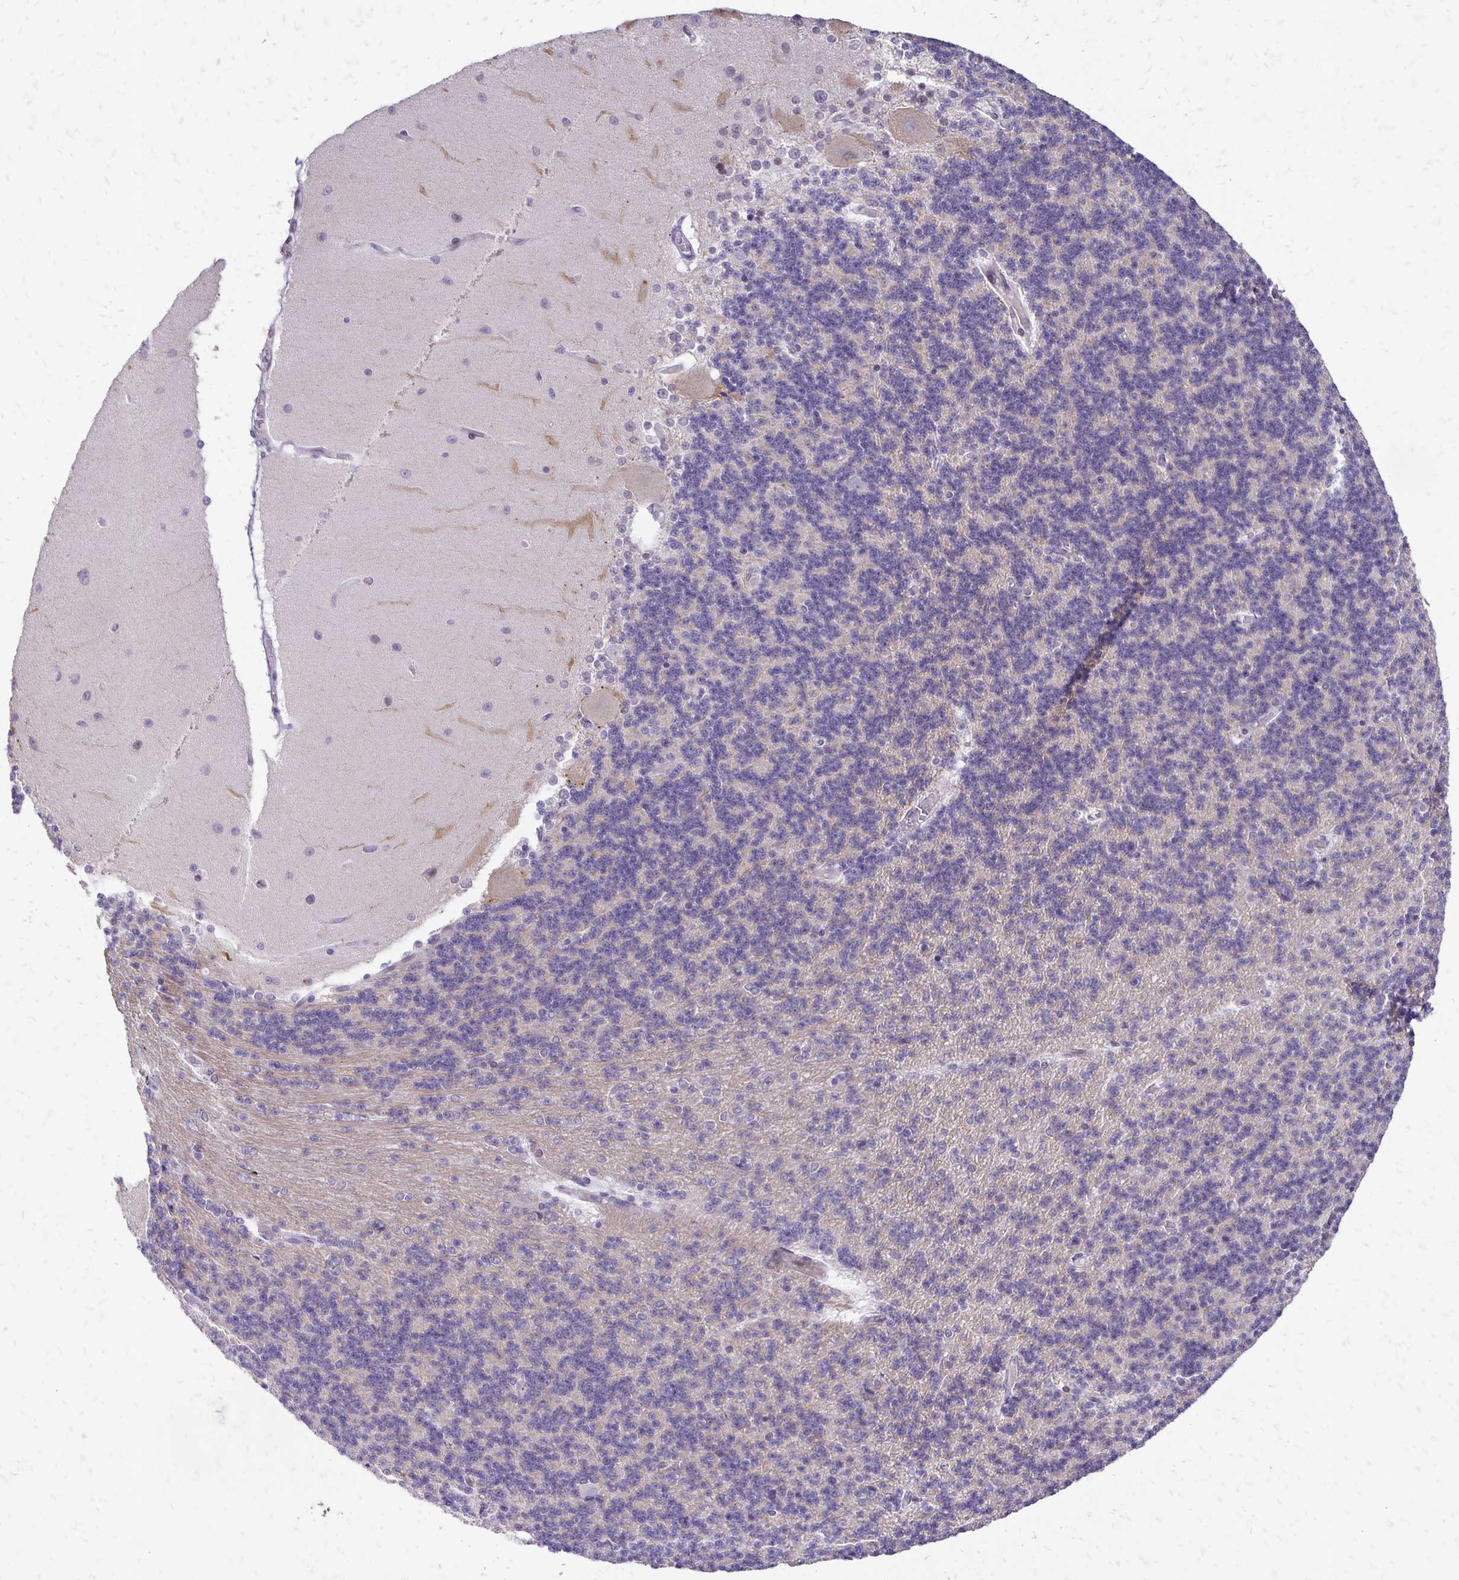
{"staining": {"intensity": "weak", "quantity": "<25%", "location": "cytoplasmic/membranous"}, "tissue": "cerebellum", "cell_type": "Cells in granular layer", "image_type": "normal", "snomed": [{"axis": "morphology", "description": "Normal tissue, NOS"}, {"axis": "topography", "description": "Cerebellum"}], "caption": "Immunohistochemistry (IHC) image of unremarkable human cerebellum stained for a protein (brown), which shows no positivity in cells in granular layer.", "gene": "EPYC", "patient": {"sex": "female", "age": 54}}